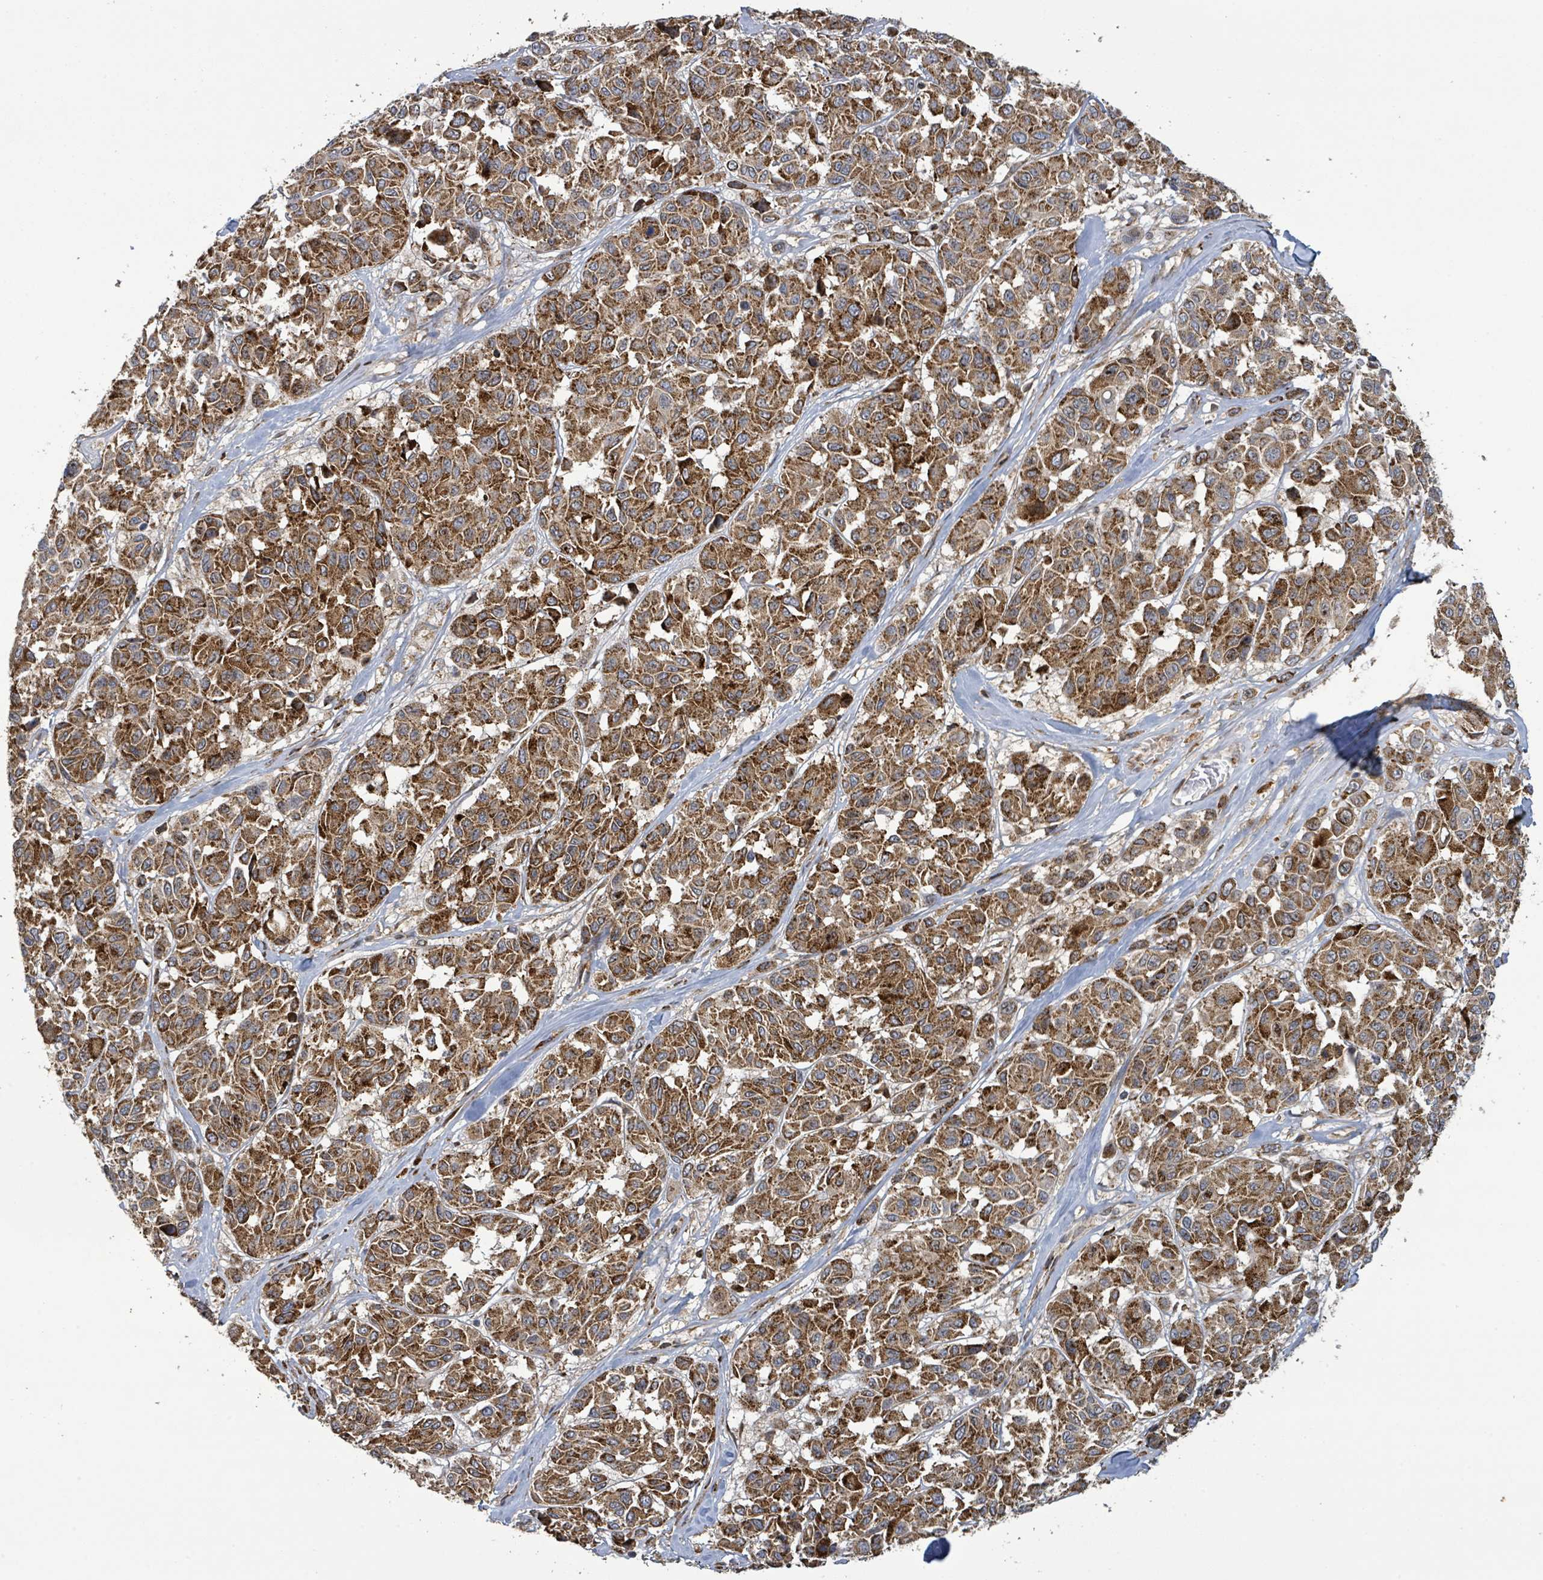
{"staining": {"intensity": "strong", "quantity": ">75%", "location": "cytoplasmic/membranous"}, "tissue": "melanoma", "cell_type": "Tumor cells", "image_type": "cancer", "snomed": [{"axis": "morphology", "description": "Malignant melanoma, NOS"}, {"axis": "topography", "description": "Skin"}], "caption": "The micrograph reveals immunohistochemical staining of melanoma. There is strong cytoplasmic/membranous positivity is present in about >75% of tumor cells.", "gene": "STARD4", "patient": {"sex": "female", "age": 66}}